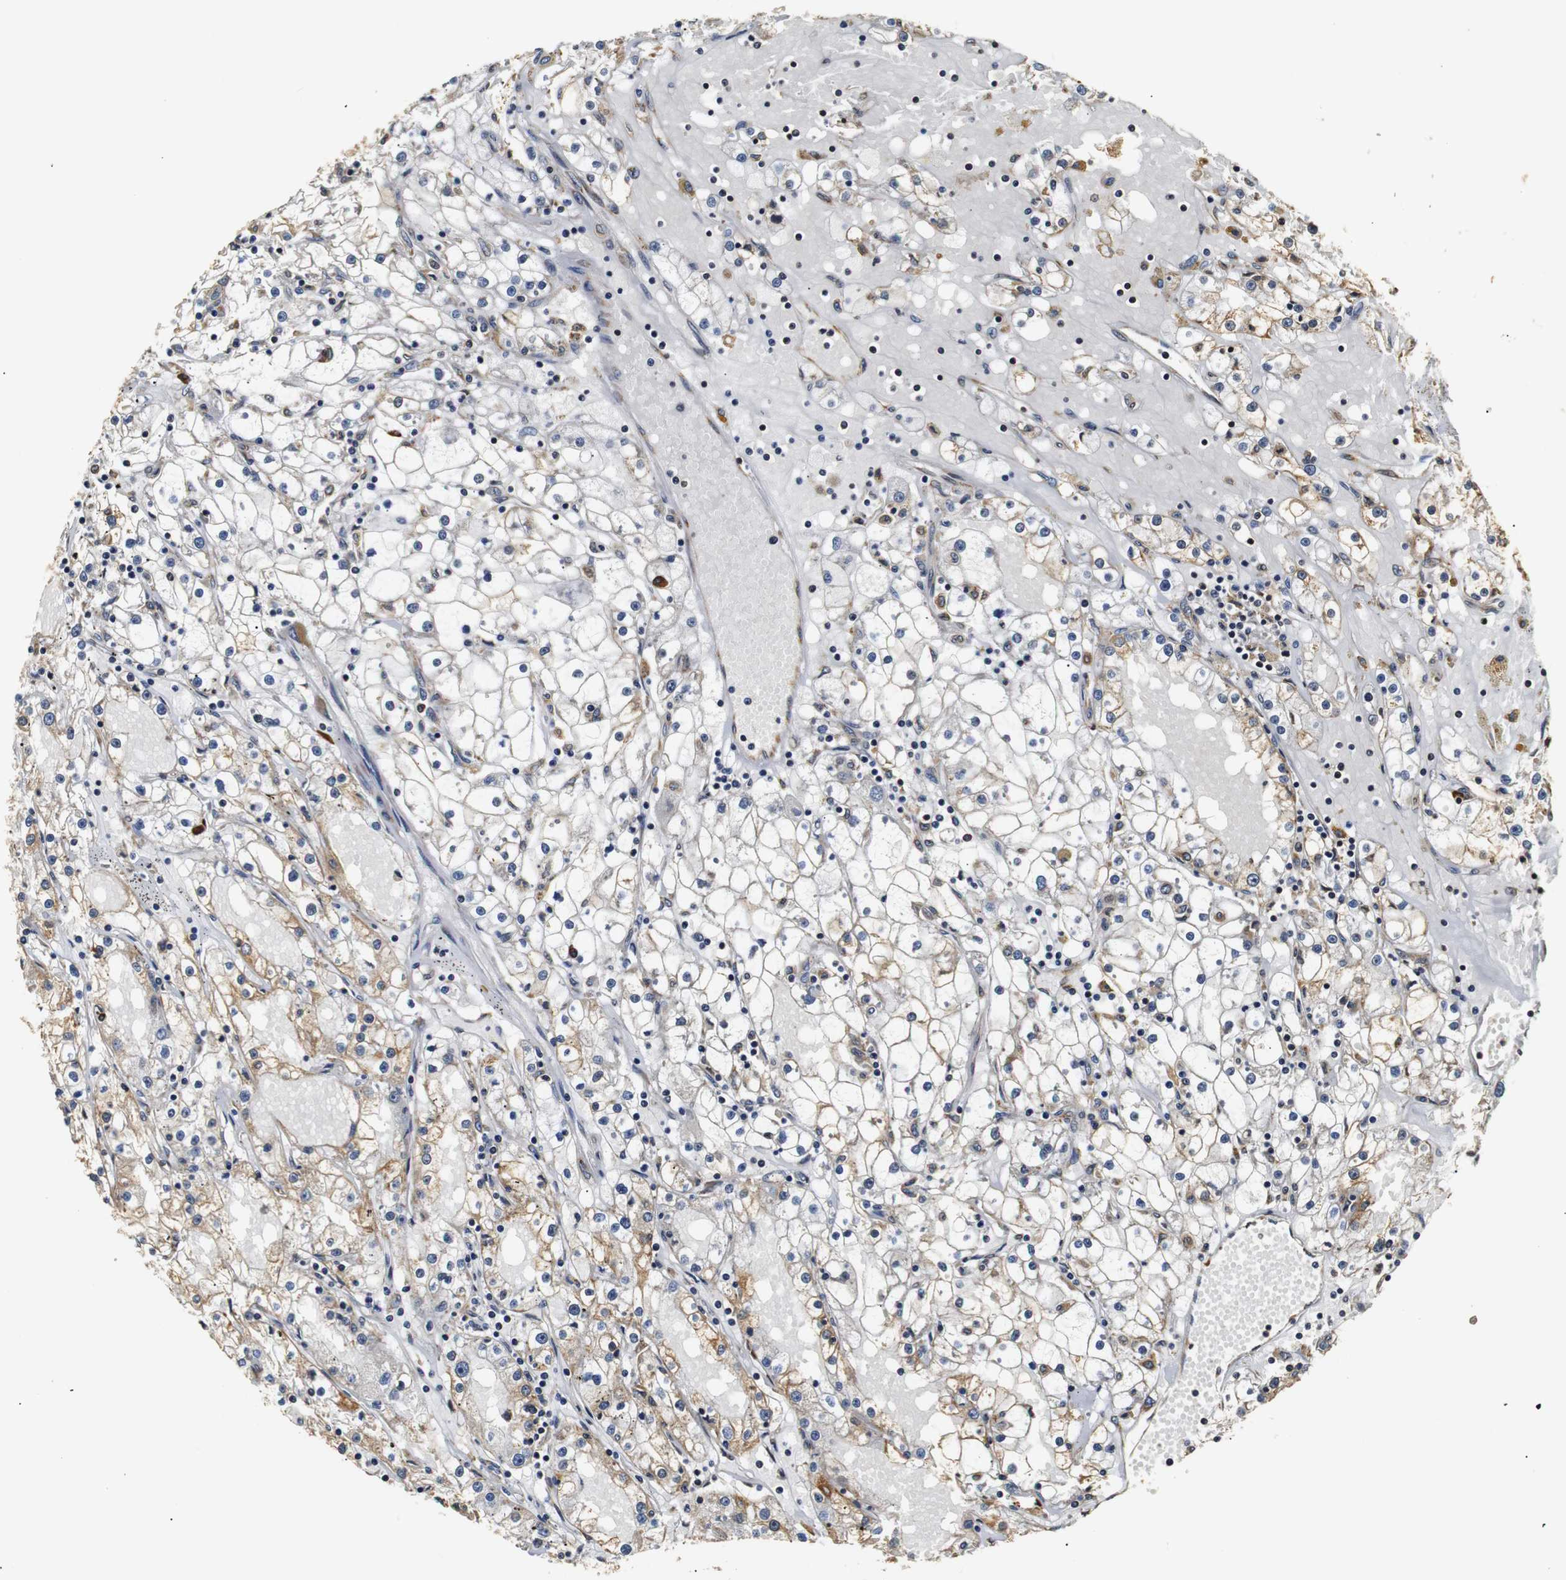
{"staining": {"intensity": "moderate", "quantity": "<25%", "location": "cytoplasmic/membranous"}, "tissue": "renal cancer", "cell_type": "Tumor cells", "image_type": "cancer", "snomed": [{"axis": "morphology", "description": "Adenocarcinoma, NOS"}, {"axis": "topography", "description": "Kidney"}], "caption": "Renal cancer stained with immunohistochemistry shows moderate cytoplasmic/membranous staining in approximately <25% of tumor cells.", "gene": "HHIP", "patient": {"sex": "male", "age": 56}}